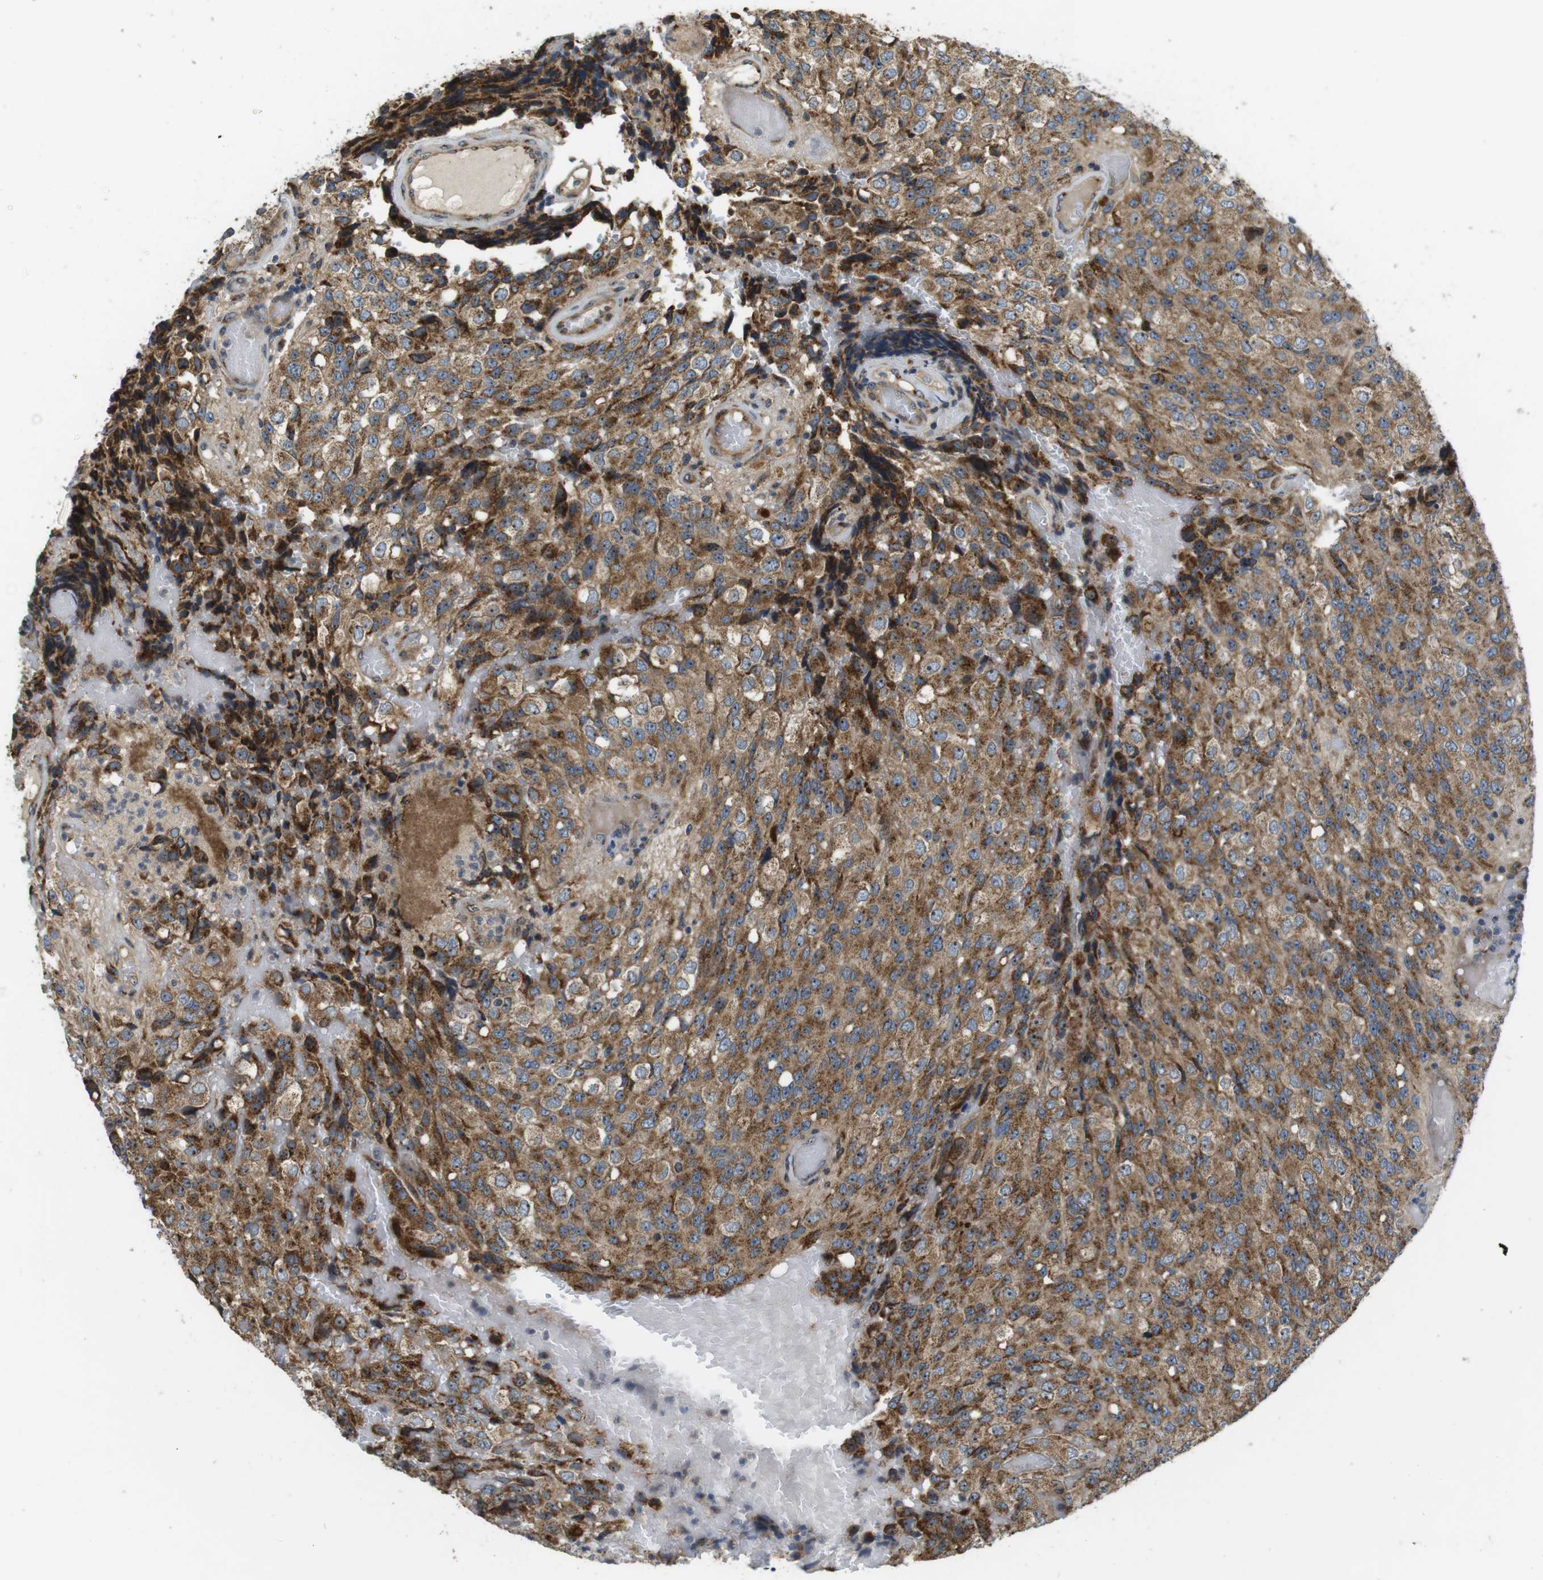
{"staining": {"intensity": "moderate", "quantity": ">75%", "location": "cytoplasmic/membranous"}, "tissue": "glioma", "cell_type": "Tumor cells", "image_type": "cancer", "snomed": [{"axis": "morphology", "description": "Glioma, malignant, High grade"}, {"axis": "topography", "description": "Brain"}], "caption": "Glioma tissue shows moderate cytoplasmic/membranous staining in approximately >75% of tumor cells", "gene": "TMEM143", "patient": {"sex": "male", "age": 32}}